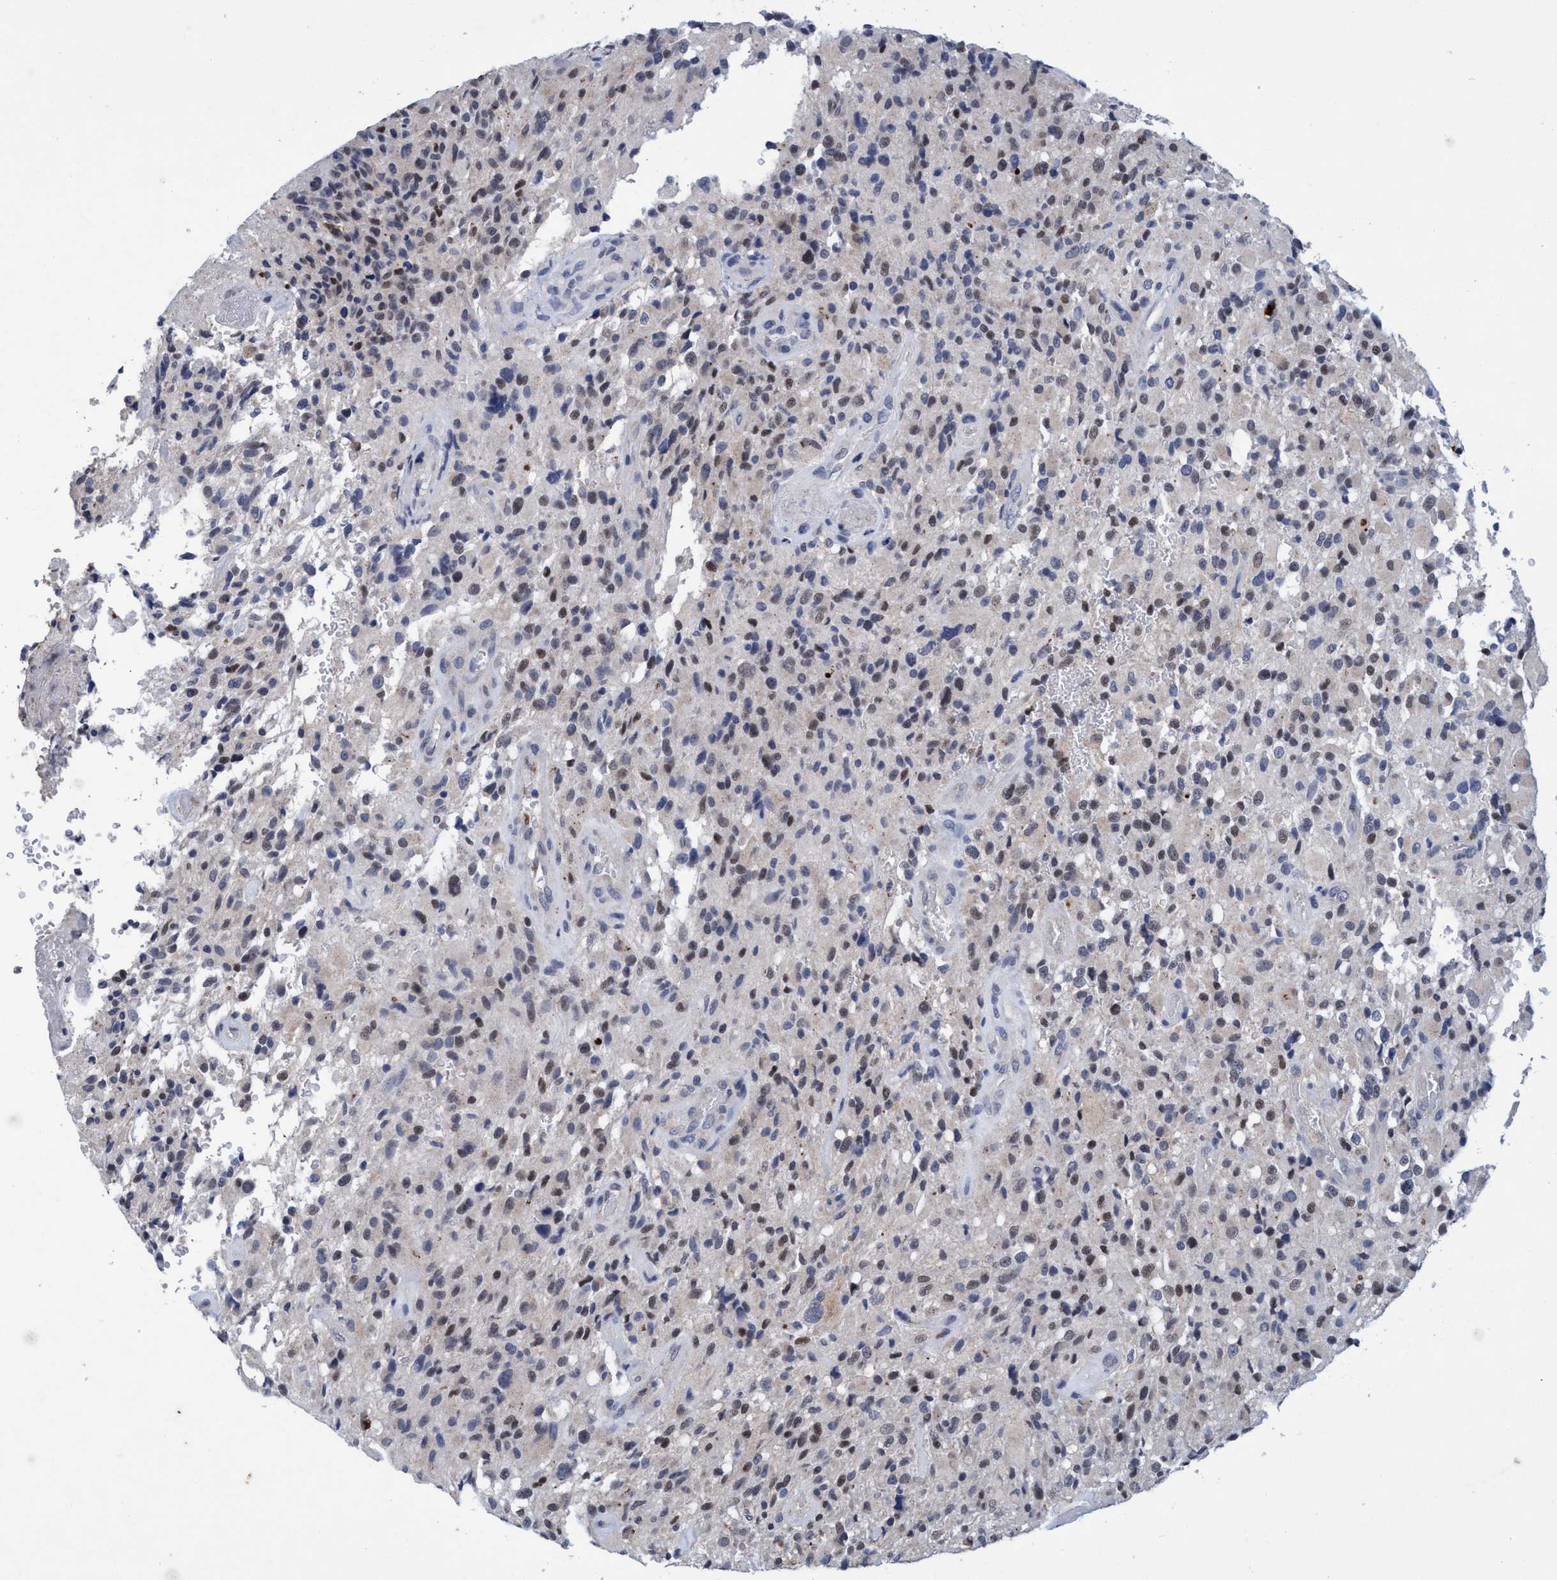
{"staining": {"intensity": "weak", "quantity": "25%-75%", "location": "cytoplasmic/membranous,nuclear"}, "tissue": "glioma", "cell_type": "Tumor cells", "image_type": "cancer", "snomed": [{"axis": "morphology", "description": "Glioma, malignant, High grade"}, {"axis": "topography", "description": "Brain"}], "caption": "A brown stain shows weak cytoplasmic/membranous and nuclear positivity of a protein in human glioma tumor cells.", "gene": "GRB14", "patient": {"sex": "male", "age": 71}}